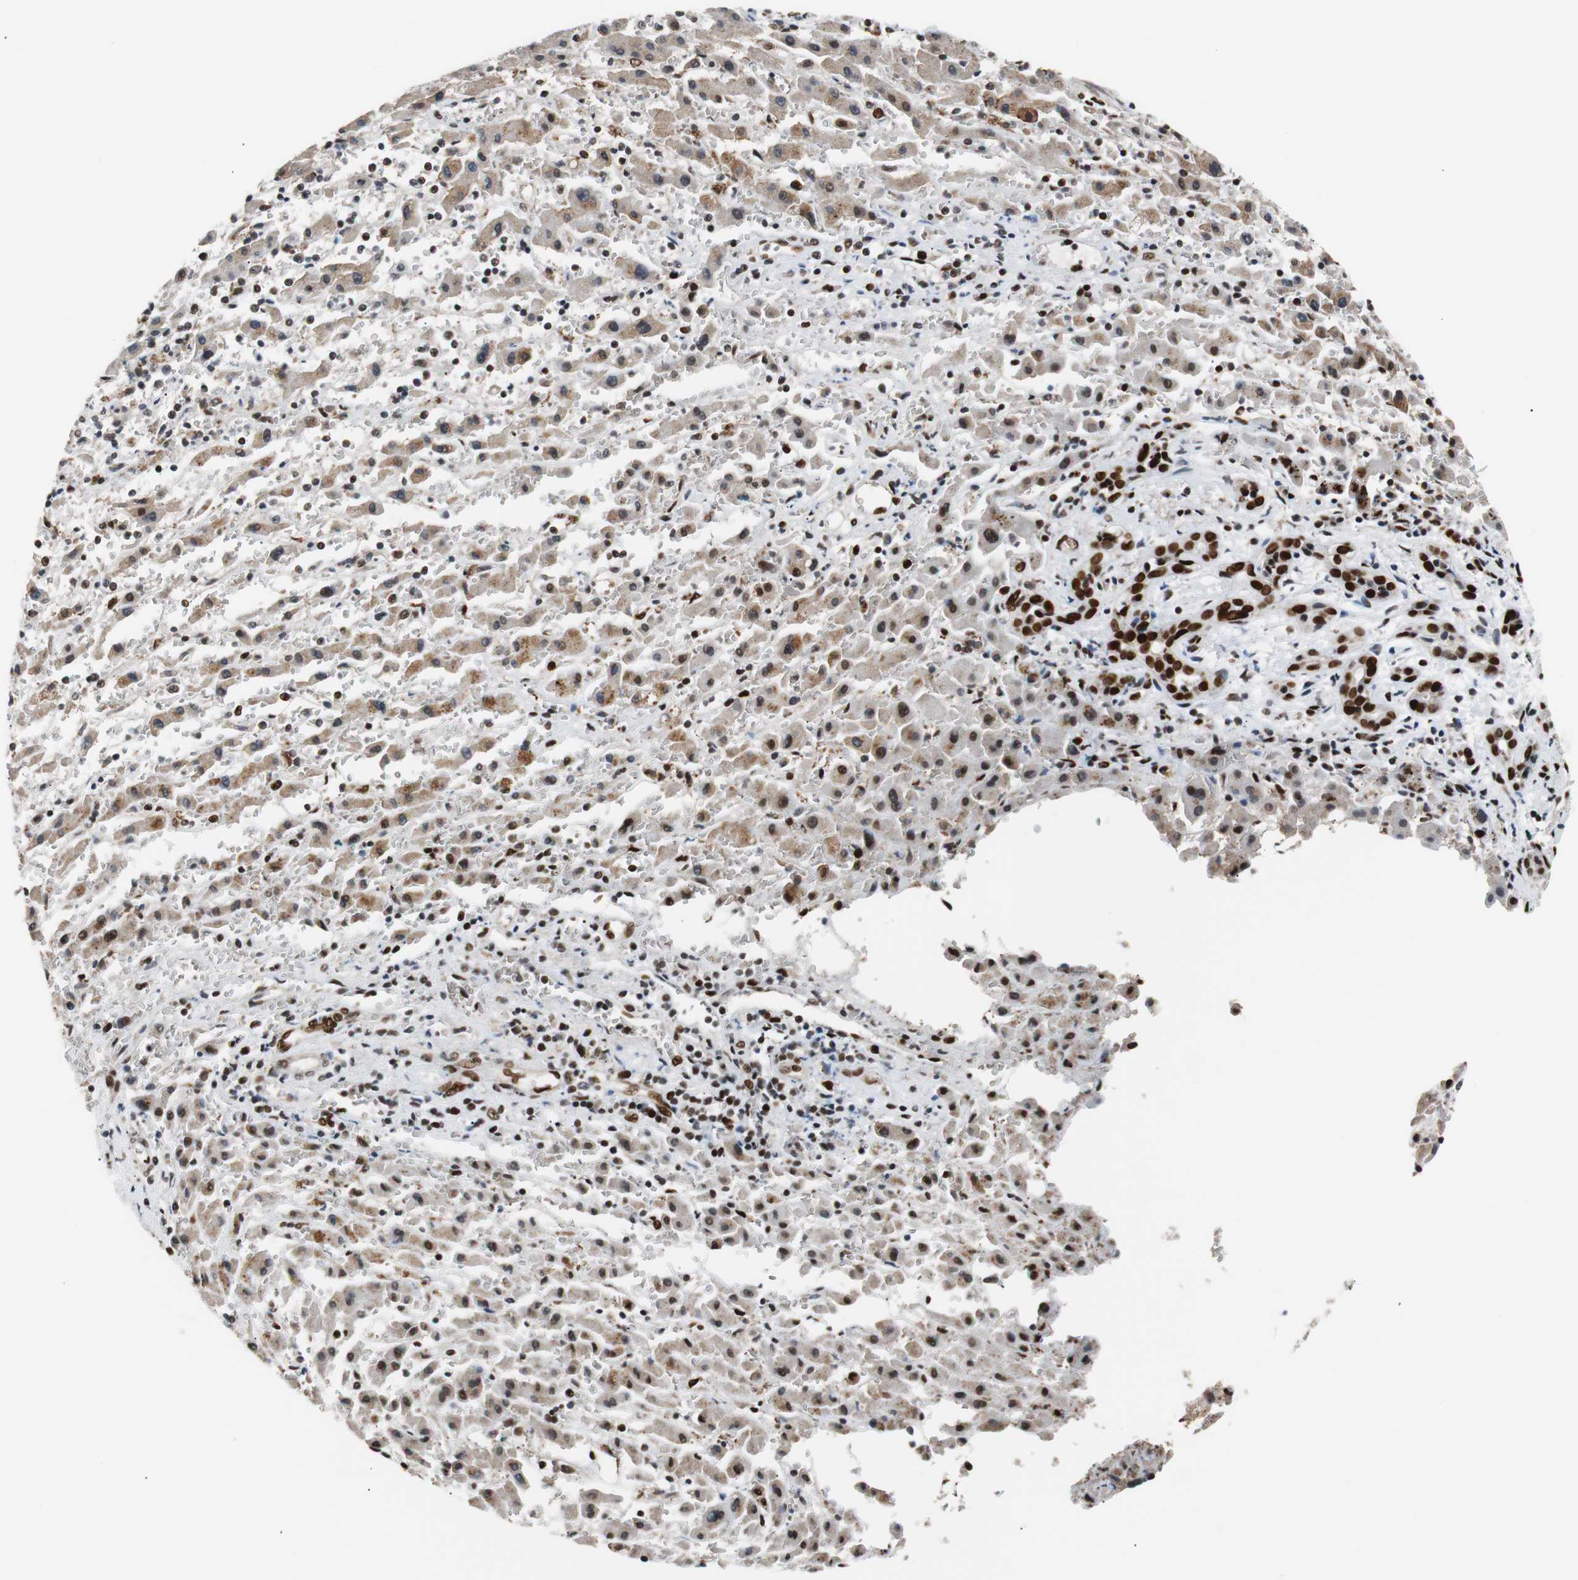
{"staining": {"intensity": "strong", "quantity": ">75%", "location": "nuclear"}, "tissue": "liver cancer", "cell_type": "Tumor cells", "image_type": "cancer", "snomed": [{"axis": "morphology", "description": "Cholangiocarcinoma"}, {"axis": "topography", "description": "Liver"}], "caption": "DAB immunohistochemical staining of human liver cancer displays strong nuclear protein expression in about >75% of tumor cells. (DAB (3,3'-diaminobenzidine) IHC, brown staining for protein, blue staining for nuclei).", "gene": "NBL1", "patient": {"sex": "male", "age": 57}}